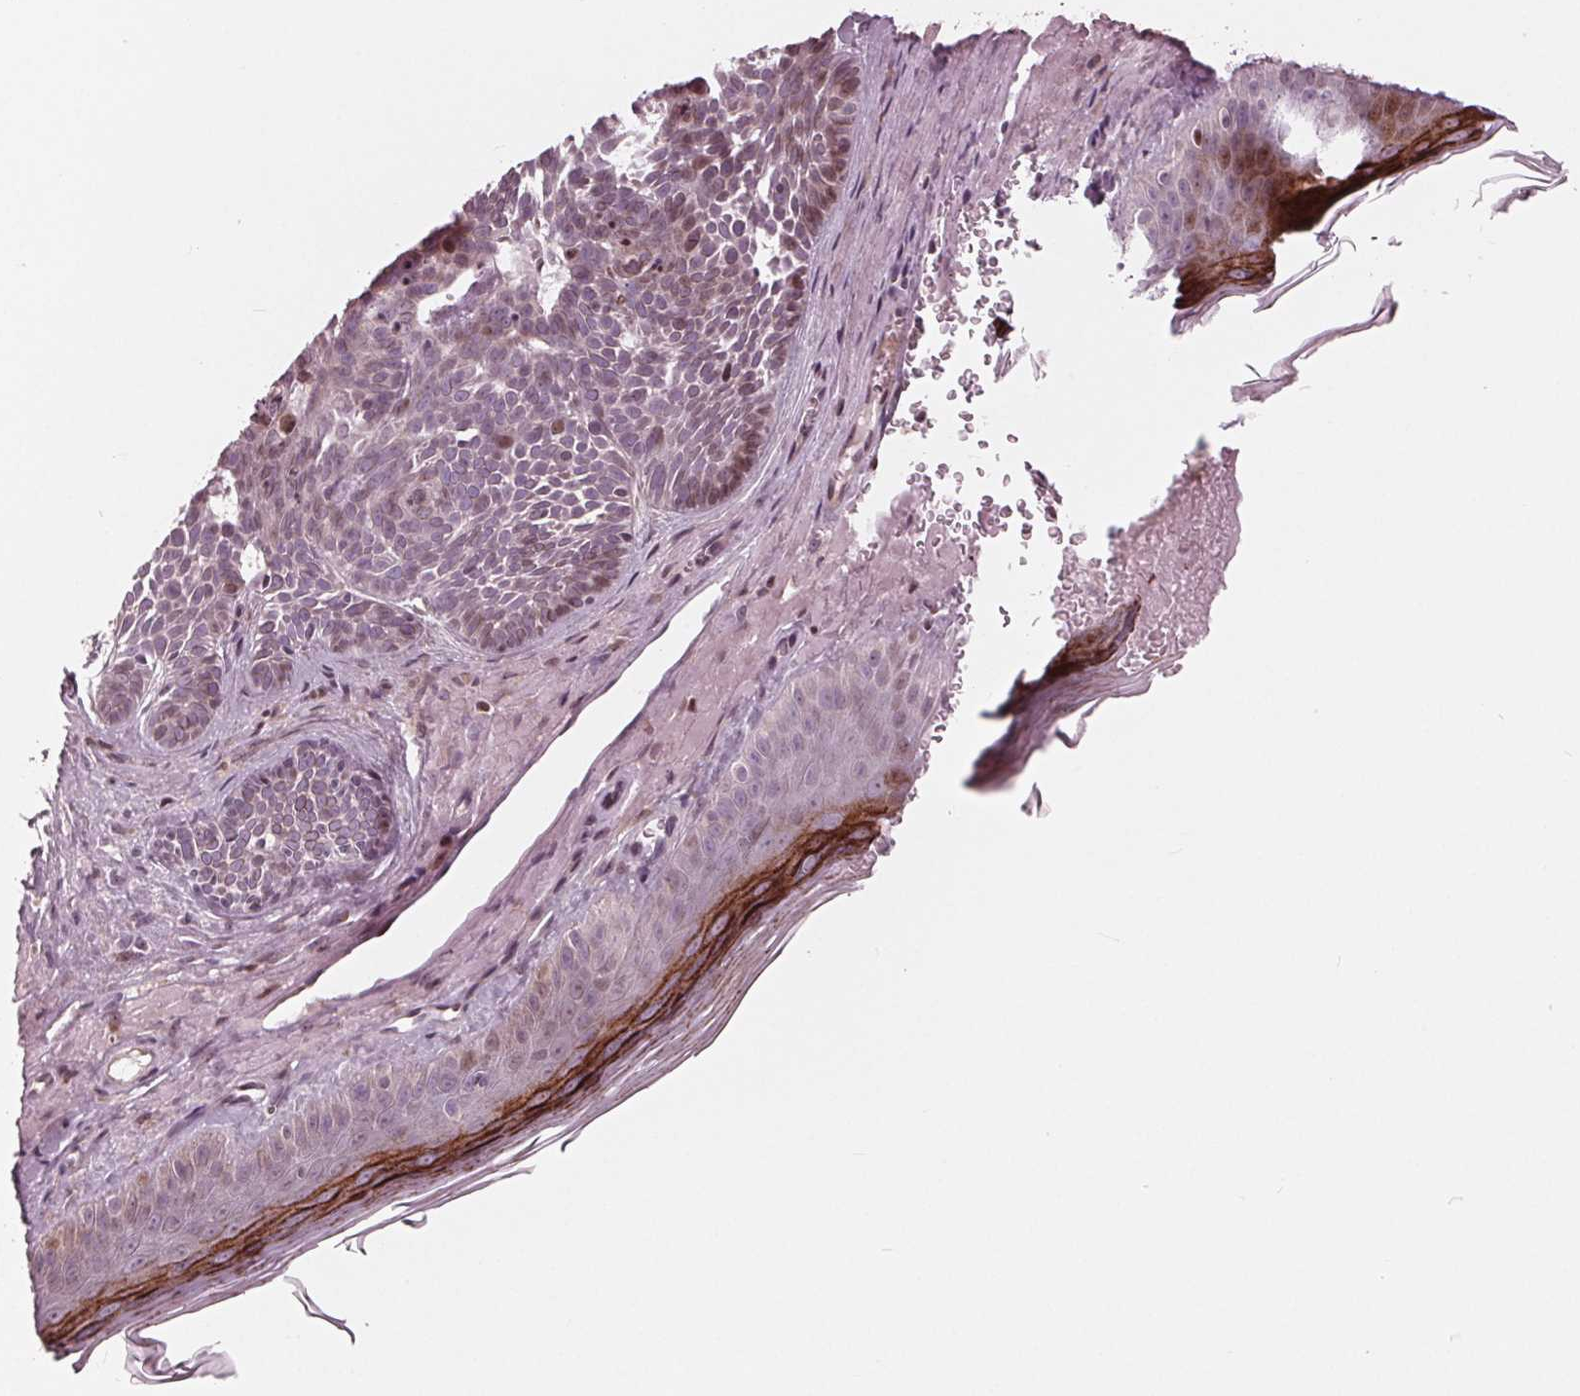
{"staining": {"intensity": "moderate", "quantity": "<25%", "location": "nuclear"}, "tissue": "skin cancer", "cell_type": "Tumor cells", "image_type": "cancer", "snomed": [{"axis": "morphology", "description": "Basal cell carcinoma"}, {"axis": "topography", "description": "Skin"}], "caption": "Skin basal cell carcinoma stained for a protein (brown) displays moderate nuclear positive staining in approximately <25% of tumor cells.", "gene": "NUP210", "patient": {"sex": "male", "age": 81}}